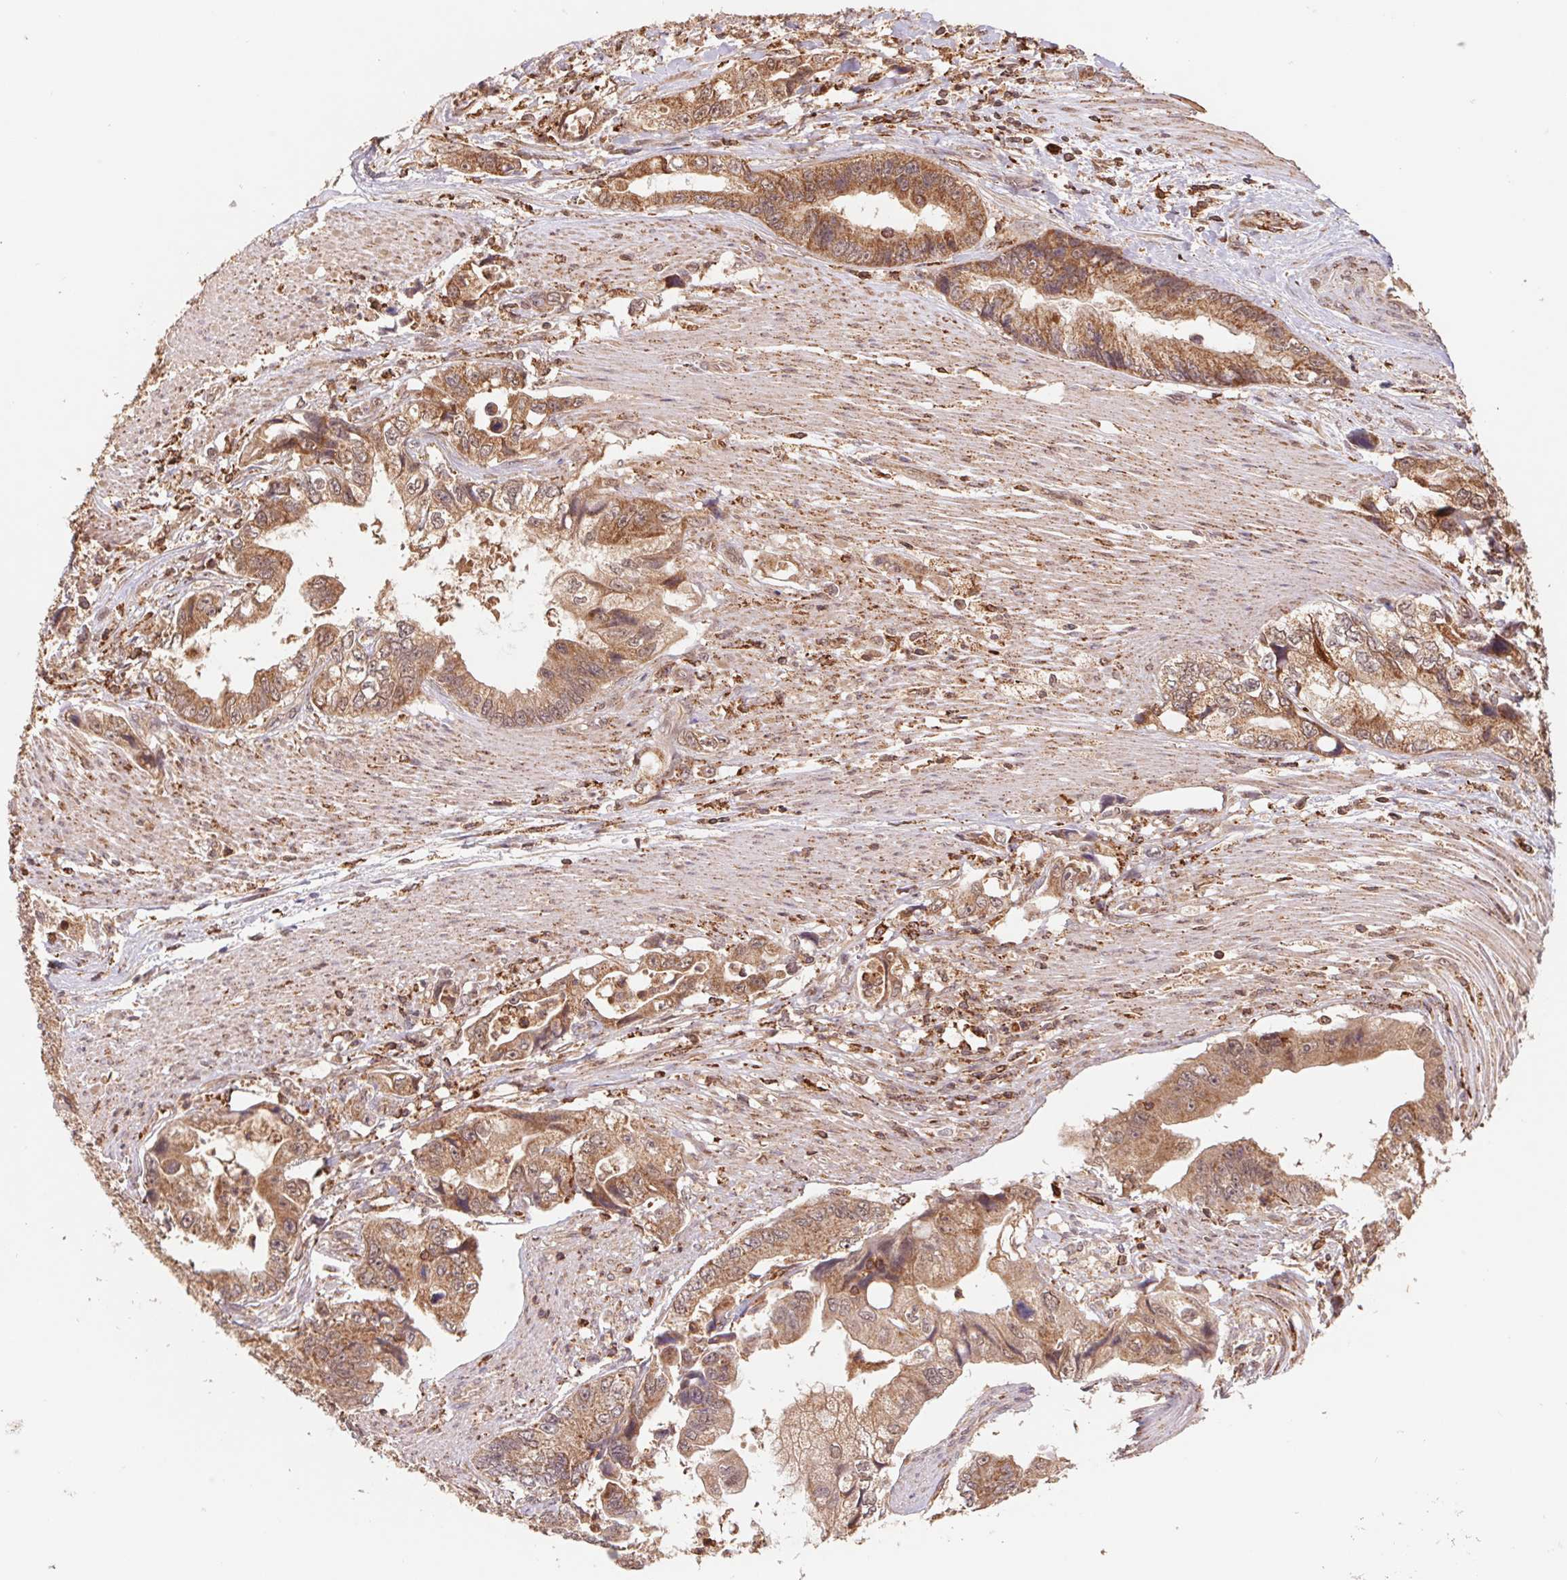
{"staining": {"intensity": "moderate", "quantity": ">75%", "location": "cytoplasmic/membranous"}, "tissue": "stomach cancer", "cell_type": "Tumor cells", "image_type": "cancer", "snomed": [{"axis": "morphology", "description": "Adenocarcinoma, NOS"}, {"axis": "topography", "description": "Pancreas"}, {"axis": "topography", "description": "Stomach, upper"}], "caption": "This image displays immunohistochemistry staining of human stomach cancer, with medium moderate cytoplasmic/membranous positivity in about >75% of tumor cells.", "gene": "URM1", "patient": {"sex": "male", "age": 77}}